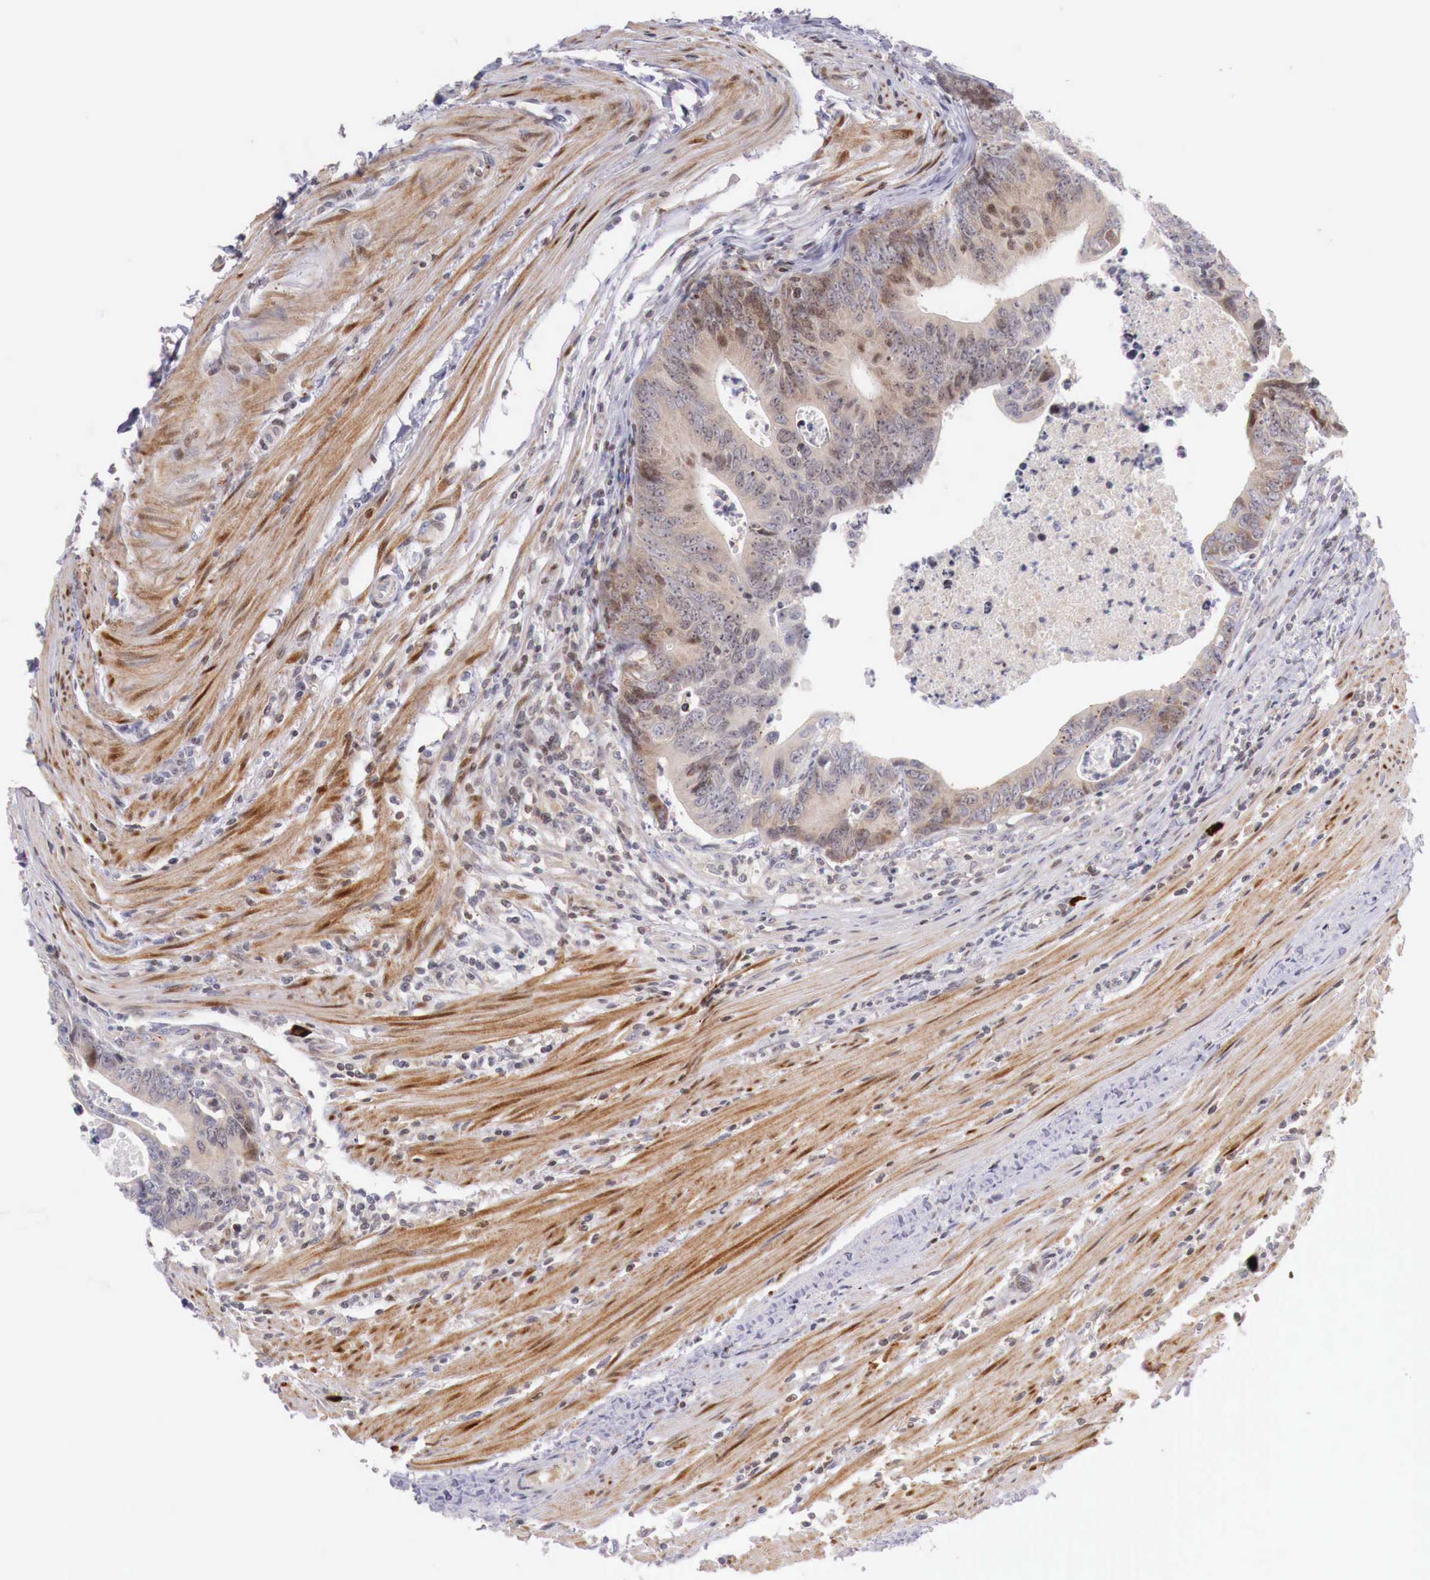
{"staining": {"intensity": "moderate", "quantity": "25%-75%", "location": "cytoplasmic/membranous"}, "tissue": "colorectal cancer", "cell_type": "Tumor cells", "image_type": "cancer", "snomed": [{"axis": "morphology", "description": "Adenocarcinoma, NOS"}, {"axis": "topography", "description": "Colon"}], "caption": "Immunohistochemical staining of adenocarcinoma (colorectal) shows medium levels of moderate cytoplasmic/membranous protein expression in about 25%-75% of tumor cells.", "gene": "CLCN5", "patient": {"sex": "female", "age": 78}}